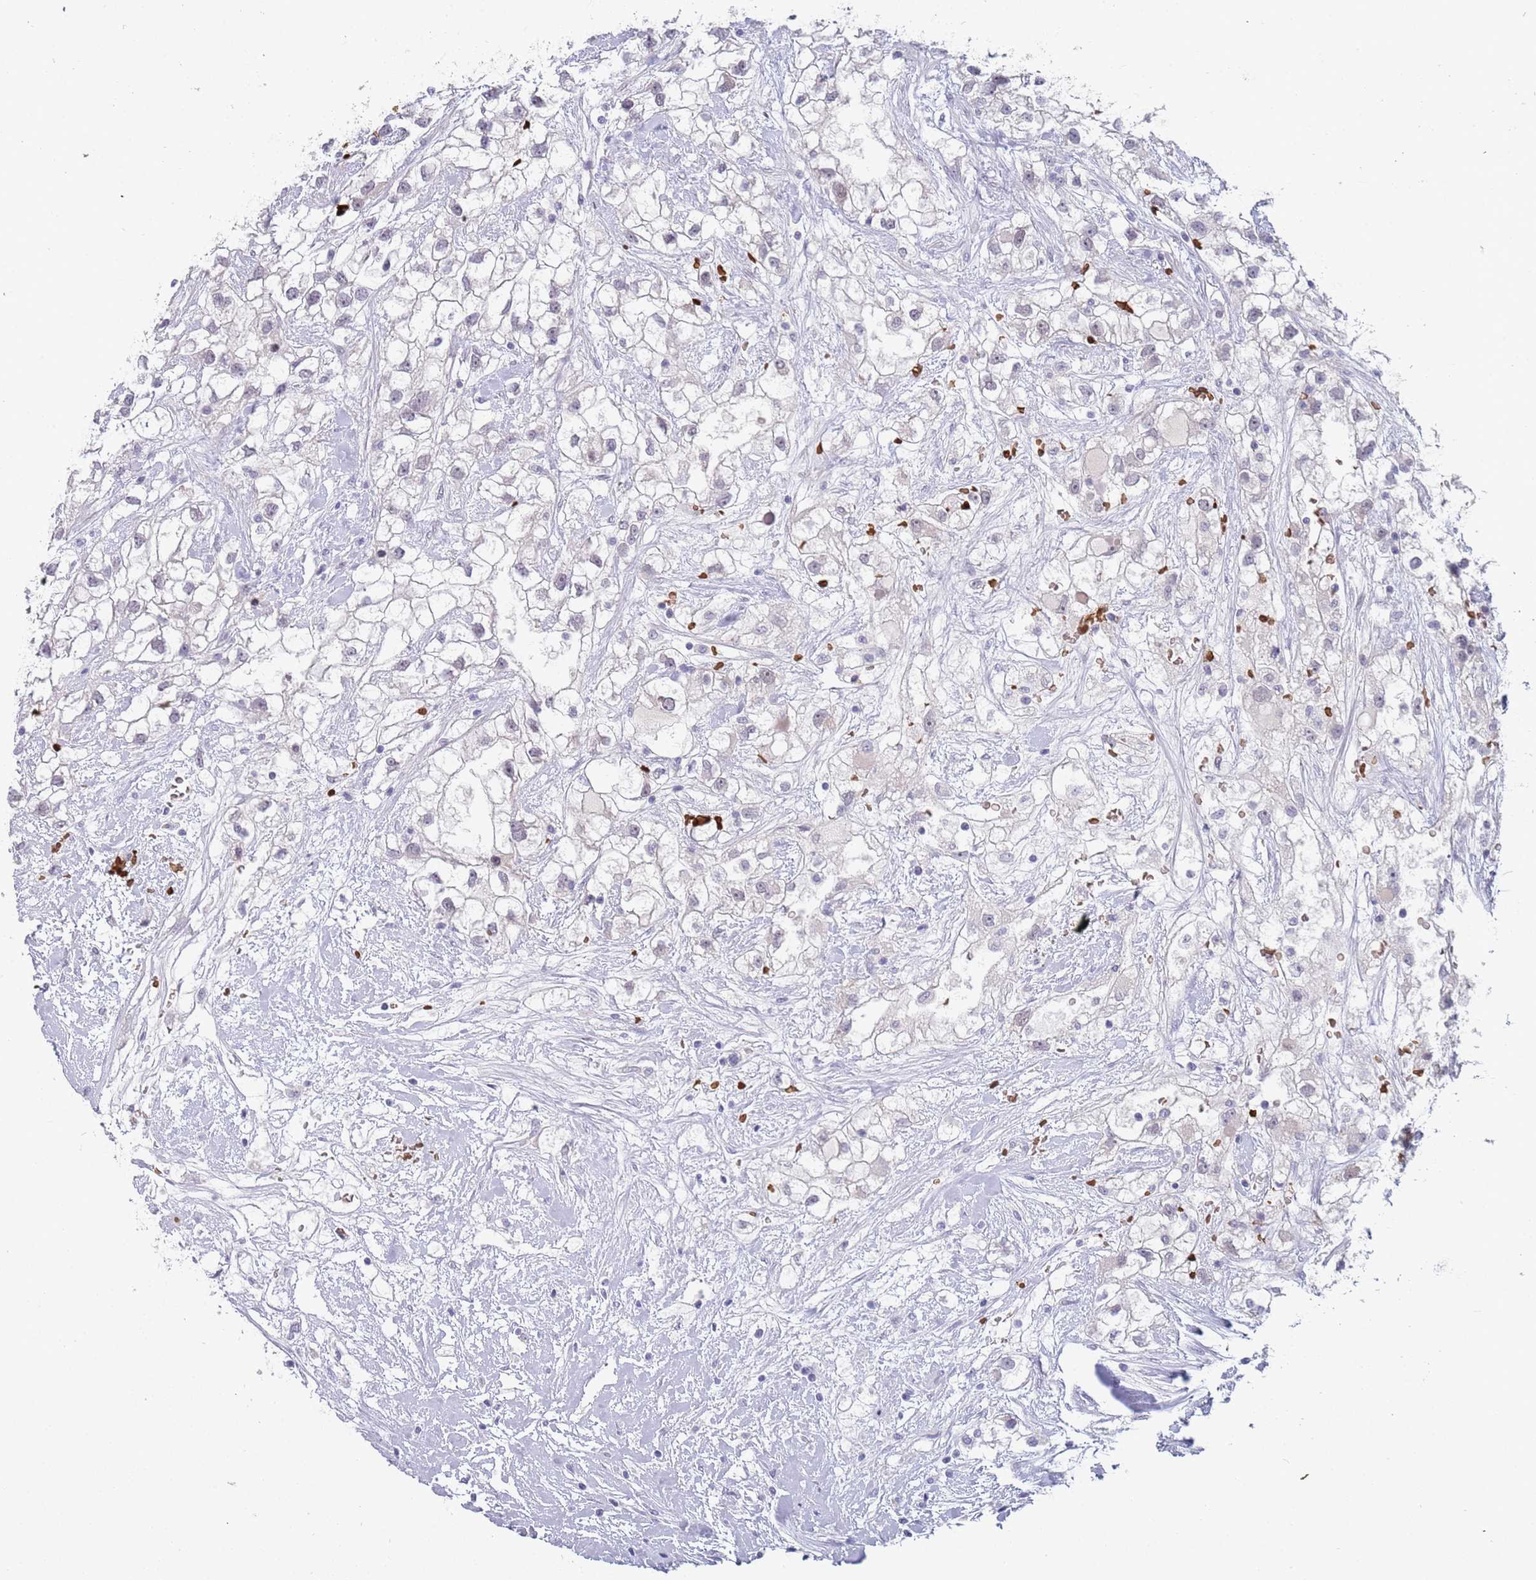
{"staining": {"intensity": "negative", "quantity": "none", "location": "none"}, "tissue": "renal cancer", "cell_type": "Tumor cells", "image_type": "cancer", "snomed": [{"axis": "morphology", "description": "Adenocarcinoma, NOS"}, {"axis": "topography", "description": "Kidney"}], "caption": "Tumor cells are negative for brown protein staining in renal cancer (adenocarcinoma).", "gene": "LYPD6B", "patient": {"sex": "male", "age": 59}}